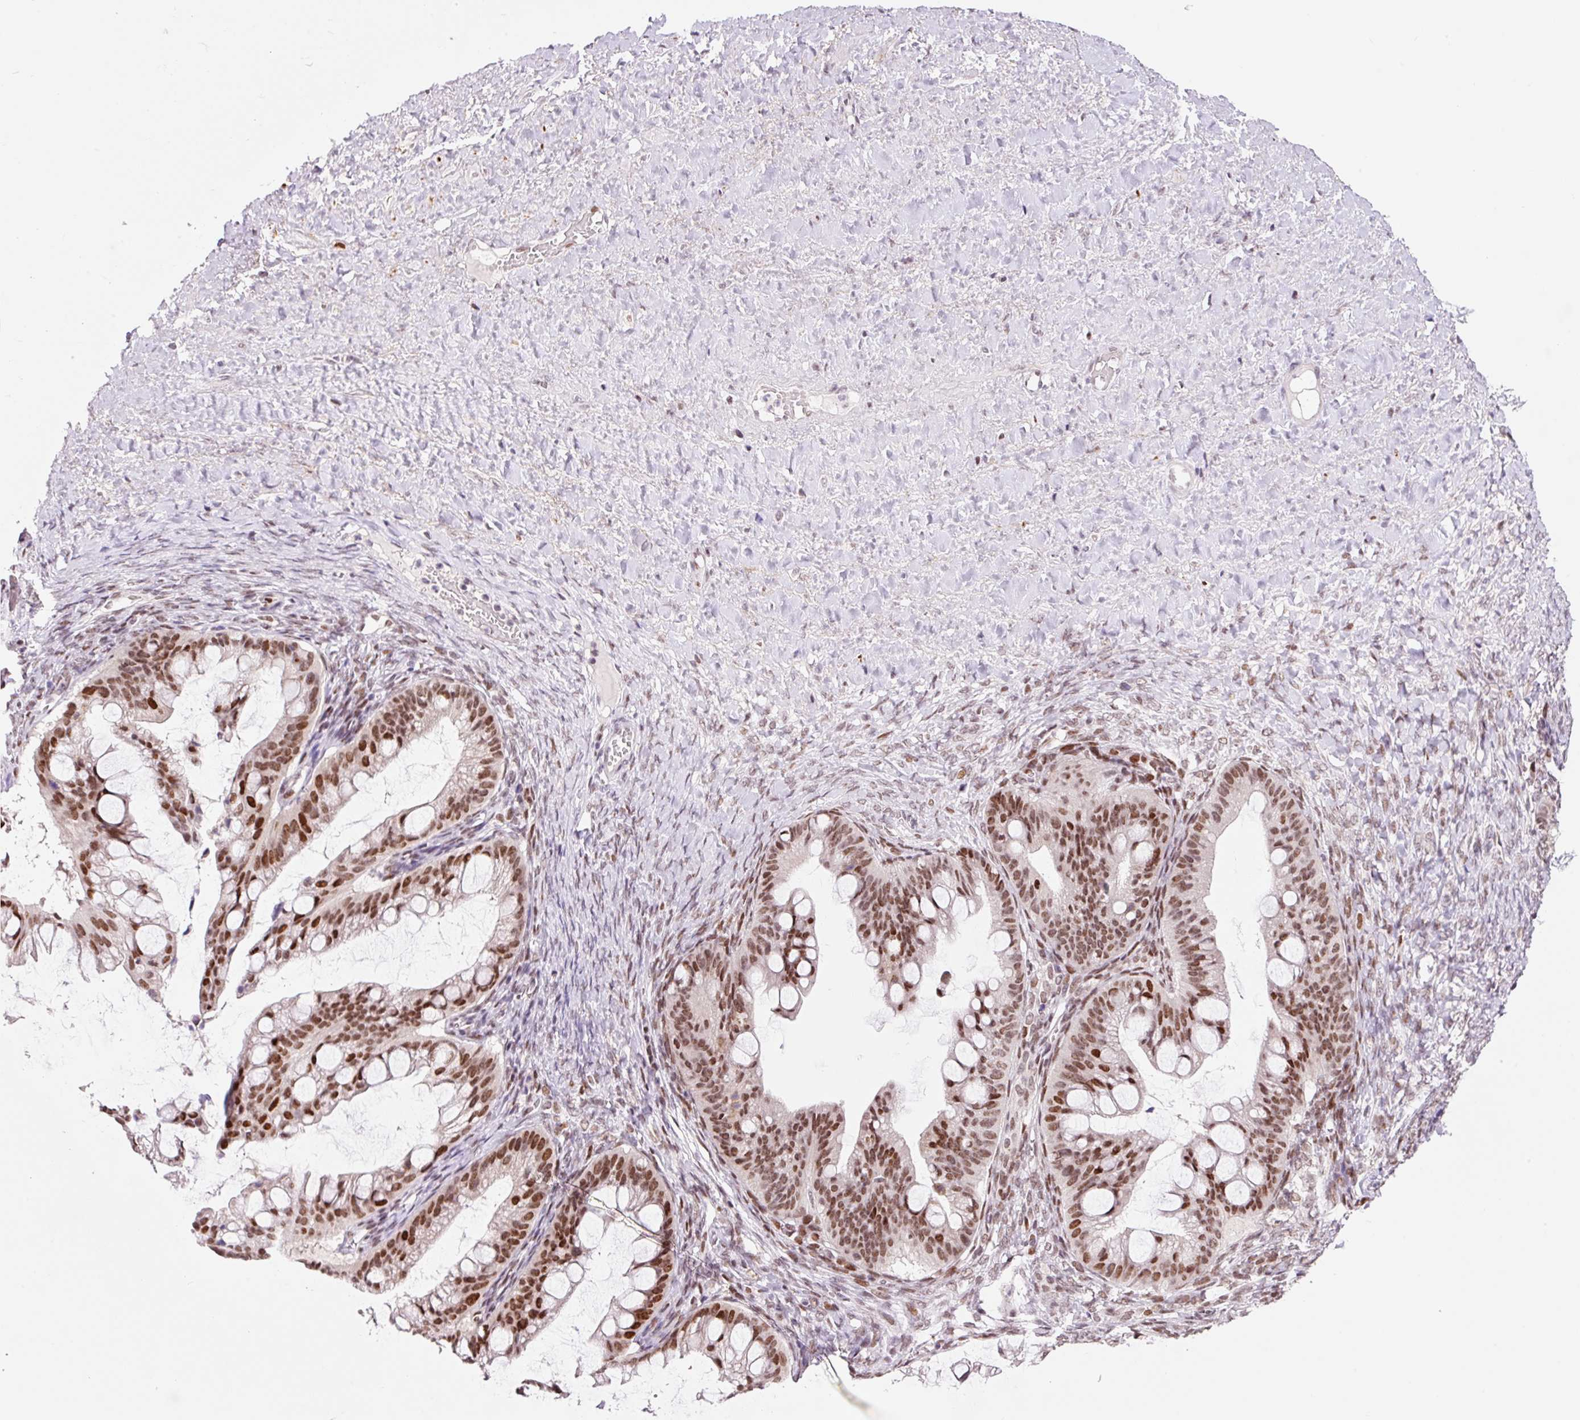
{"staining": {"intensity": "strong", "quantity": ">75%", "location": "nuclear"}, "tissue": "ovarian cancer", "cell_type": "Tumor cells", "image_type": "cancer", "snomed": [{"axis": "morphology", "description": "Cystadenocarcinoma, mucinous, NOS"}, {"axis": "topography", "description": "Ovary"}], "caption": "Immunohistochemical staining of mucinous cystadenocarcinoma (ovarian) shows strong nuclear protein positivity in approximately >75% of tumor cells.", "gene": "CCNL2", "patient": {"sex": "female", "age": 73}}